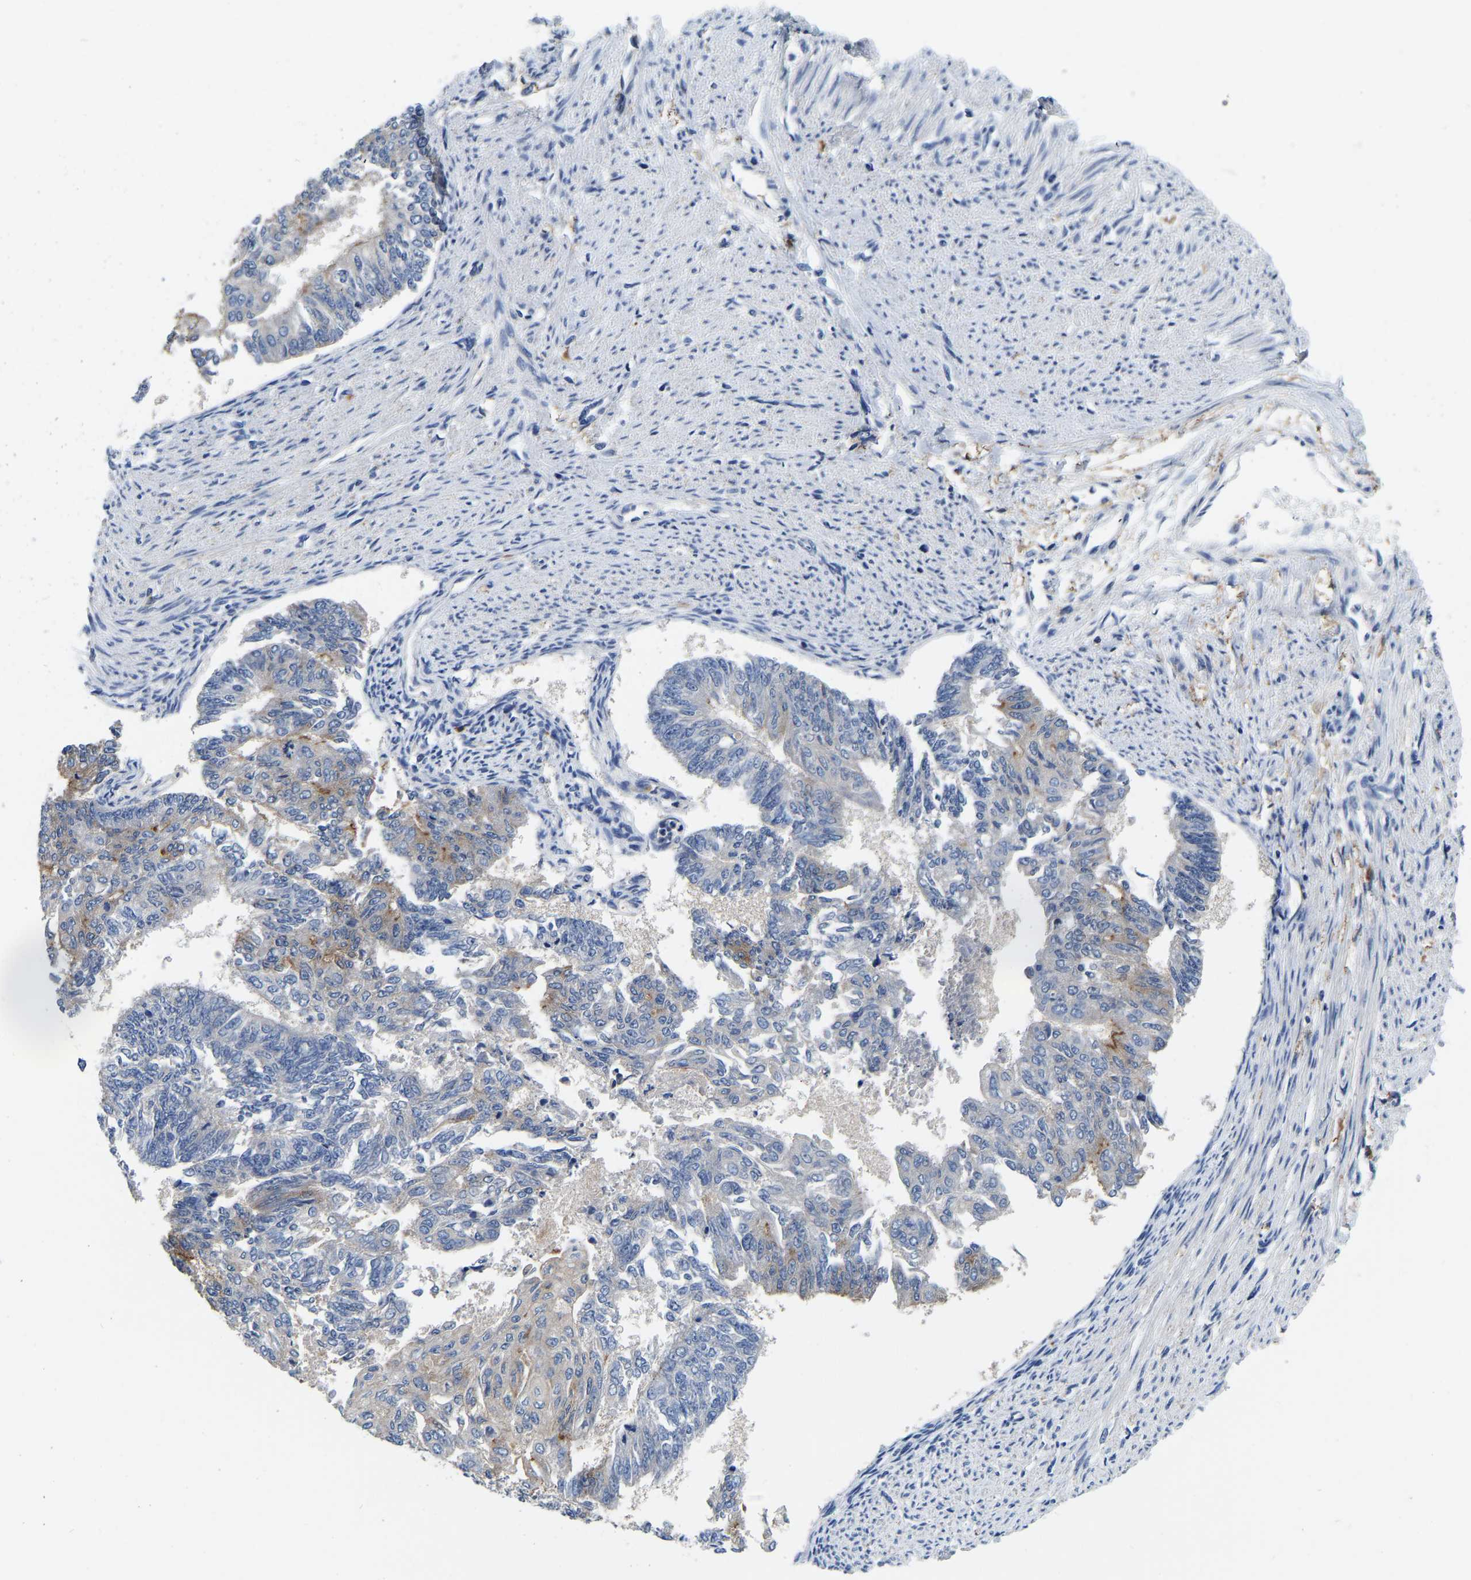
{"staining": {"intensity": "moderate", "quantity": "<25%", "location": "cytoplasmic/membranous"}, "tissue": "endometrial cancer", "cell_type": "Tumor cells", "image_type": "cancer", "snomed": [{"axis": "morphology", "description": "Adenocarcinoma, NOS"}, {"axis": "topography", "description": "Endometrium"}], "caption": "Adenocarcinoma (endometrial) stained with a brown dye exhibits moderate cytoplasmic/membranous positive staining in approximately <25% of tumor cells.", "gene": "RAB27B", "patient": {"sex": "female", "age": 32}}